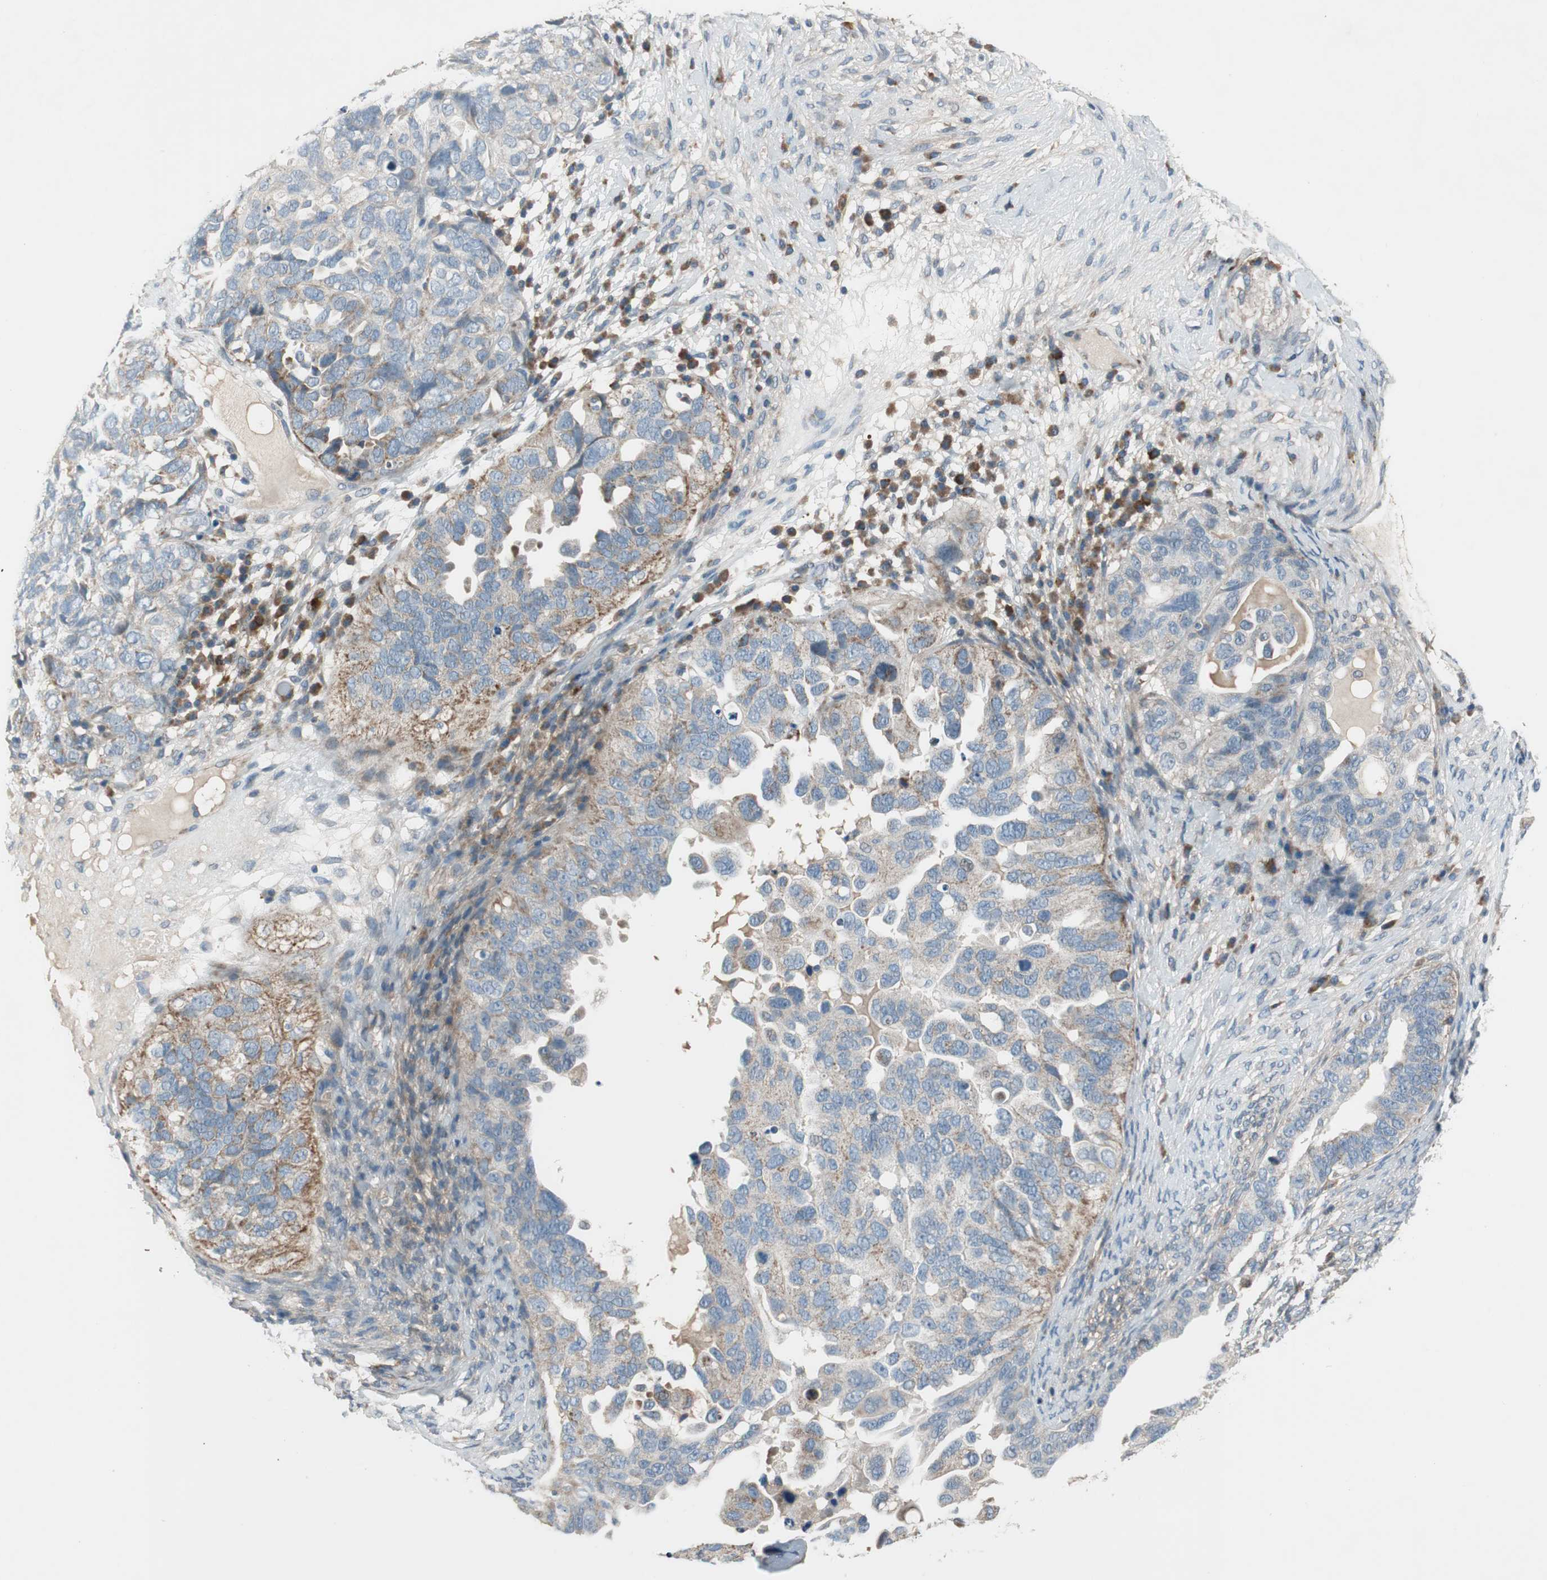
{"staining": {"intensity": "weak", "quantity": "25%-75%", "location": "cytoplasmic/membranous"}, "tissue": "ovarian cancer", "cell_type": "Tumor cells", "image_type": "cancer", "snomed": [{"axis": "morphology", "description": "Cystadenocarcinoma, serous, NOS"}, {"axis": "topography", "description": "Ovary"}], "caption": "Immunohistochemistry (DAB (3,3'-diaminobenzidine)) staining of human ovarian serous cystadenocarcinoma displays weak cytoplasmic/membranous protein positivity in about 25%-75% of tumor cells.", "gene": "GYPC", "patient": {"sex": "female", "age": 82}}